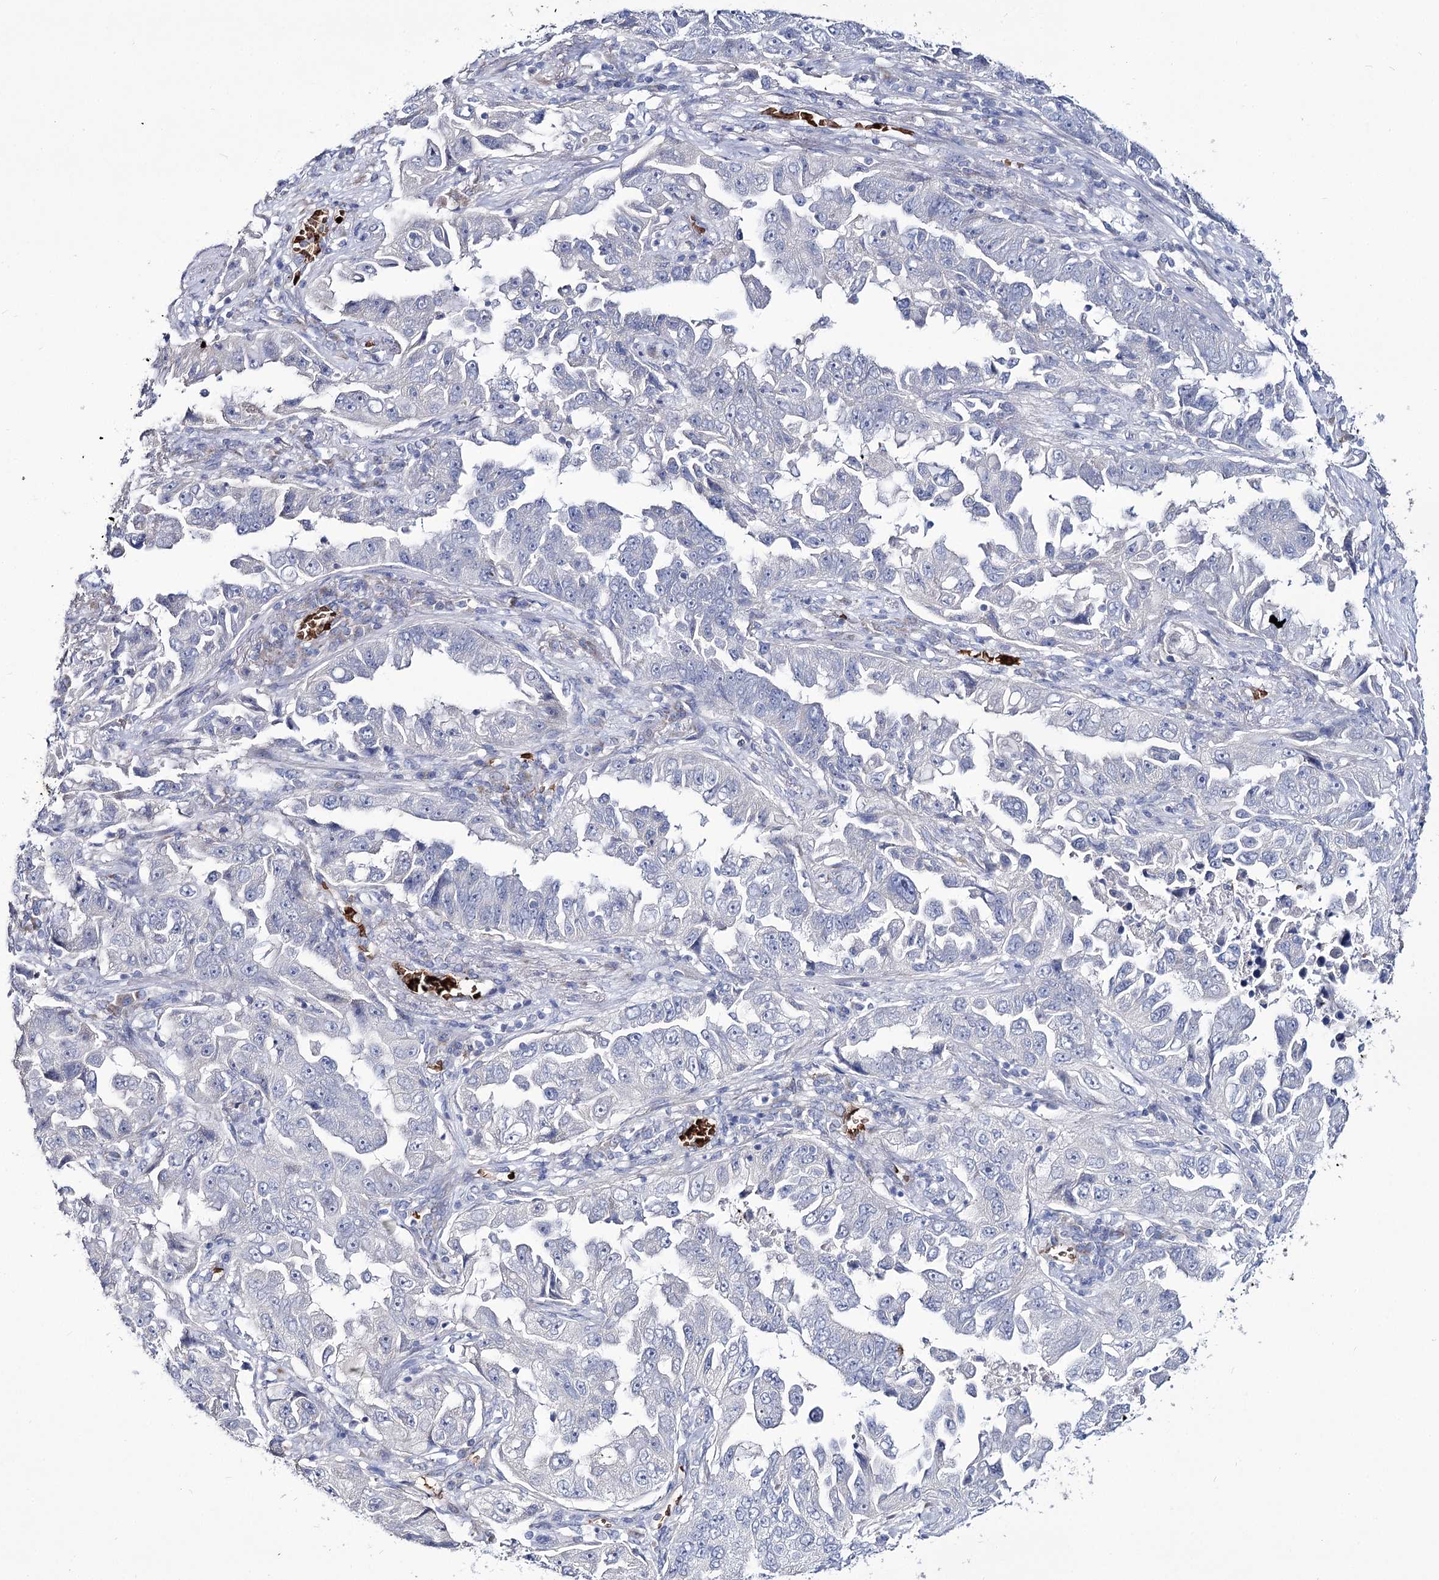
{"staining": {"intensity": "negative", "quantity": "none", "location": "none"}, "tissue": "lung cancer", "cell_type": "Tumor cells", "image_type": "cancer", "snomed": [{"axis": "morphology", "description": "Adenocarcinoma, NOS"}, {"axis": "topography", "description": "Lung"}], "caption": "Immunohistochemical staining of lung adenocarcinoma exhibits no significant expression in tumor cells.", "gene": "GBF1", "patient": {"sex": "female", "age": 51}}